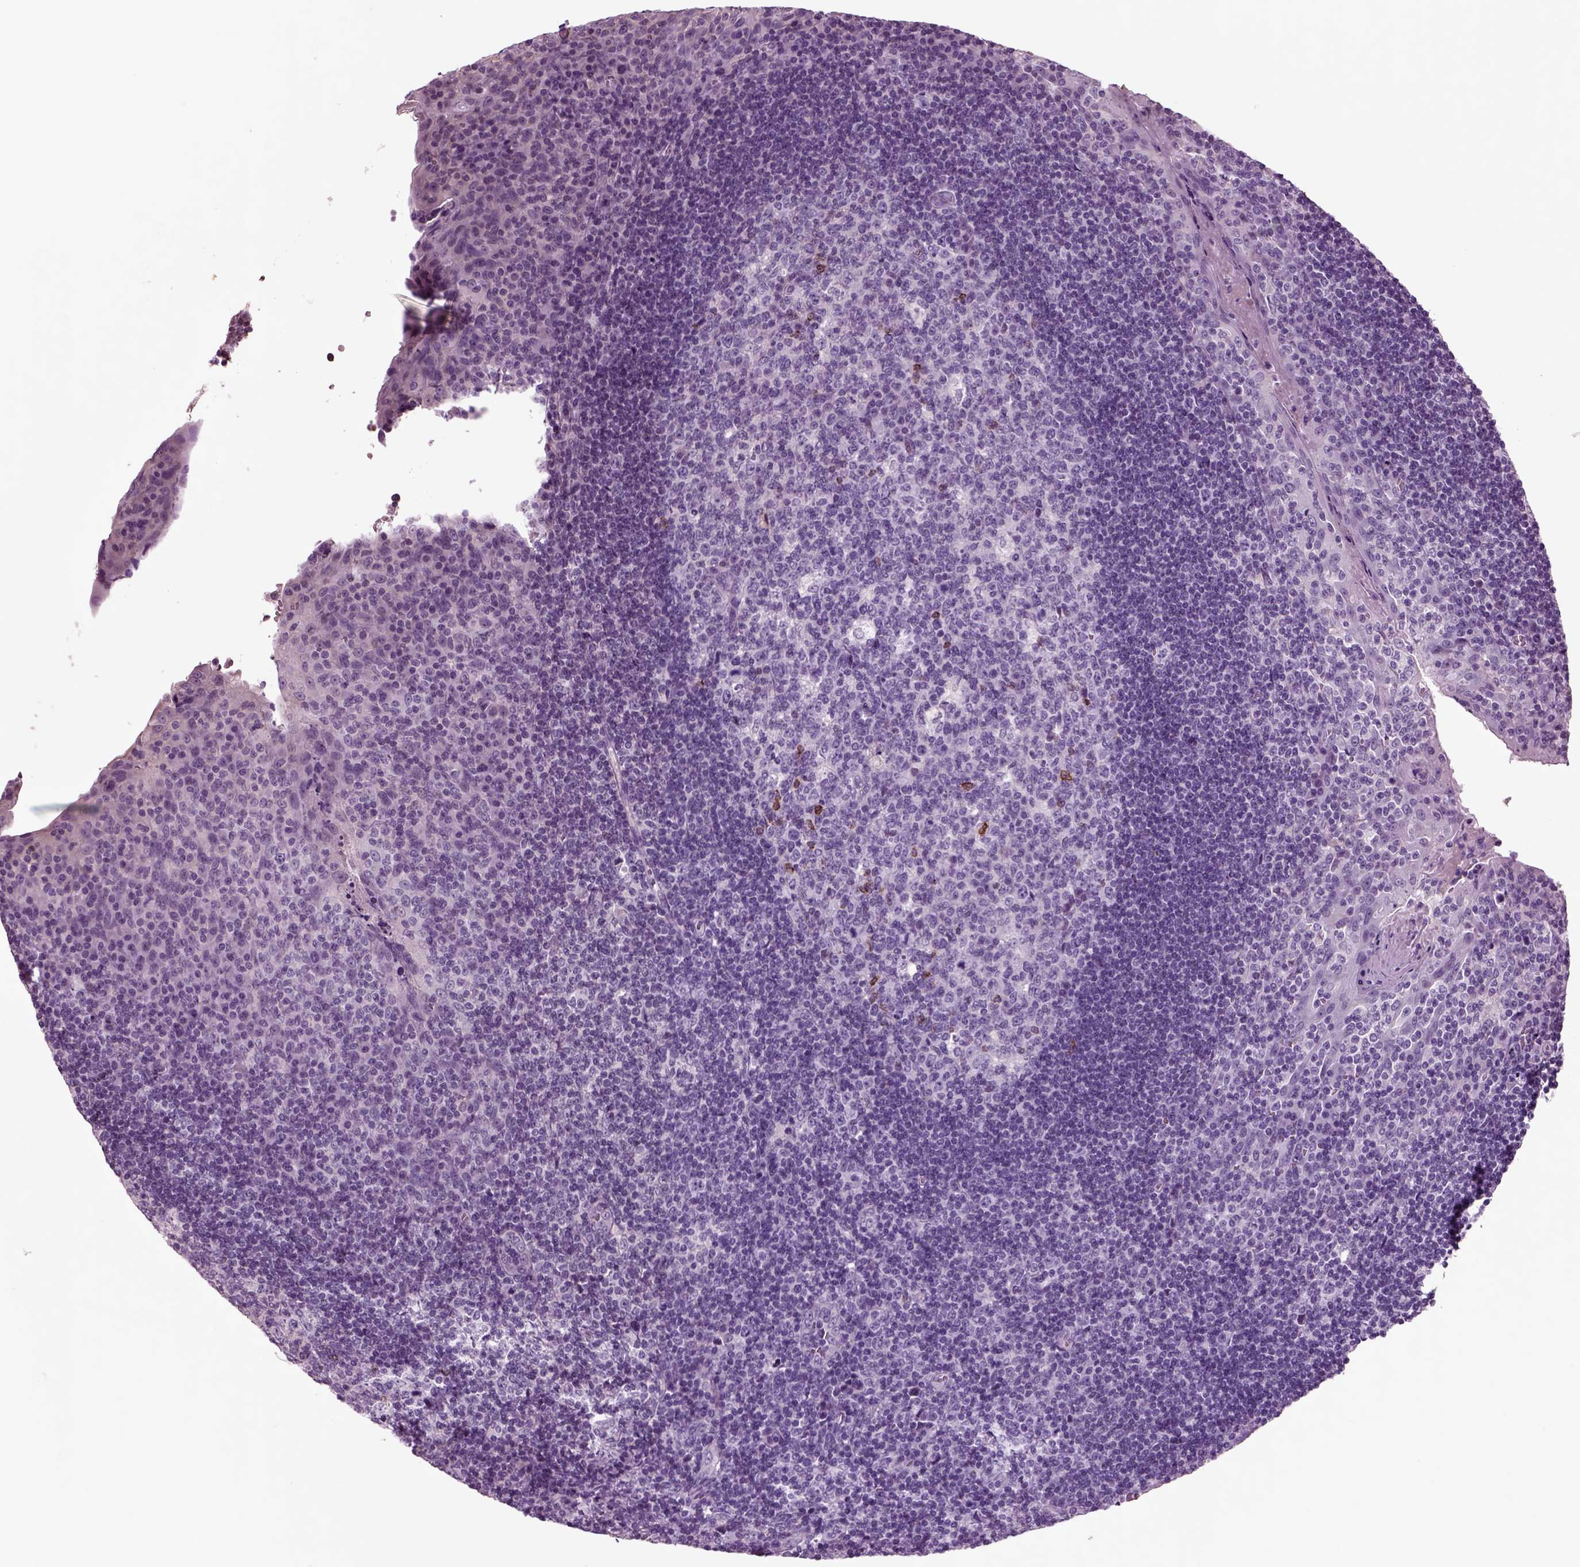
{"staining": {"intensity": "moderate", "quantity": "<25%", "location": "cytoplasmic/membranous,nuclear"}, "tissue": "tonsil", "cell_type": "Germinal center cells", "image_type": "normal", "snomed": [{"axis": "morphology", "description": "Normal tissue, NOS"}, {"axis": "topography", "description": "Tonsil"}], "caption": "Moderate cytoplasmic/membranous,nuclear positivity is present in approximately <25% of germinal center cells in unremarkable tonsil. Nuclei are stained in blue.", "gene": "CHGB", "patient": {"sex": "male", "age": 17}}